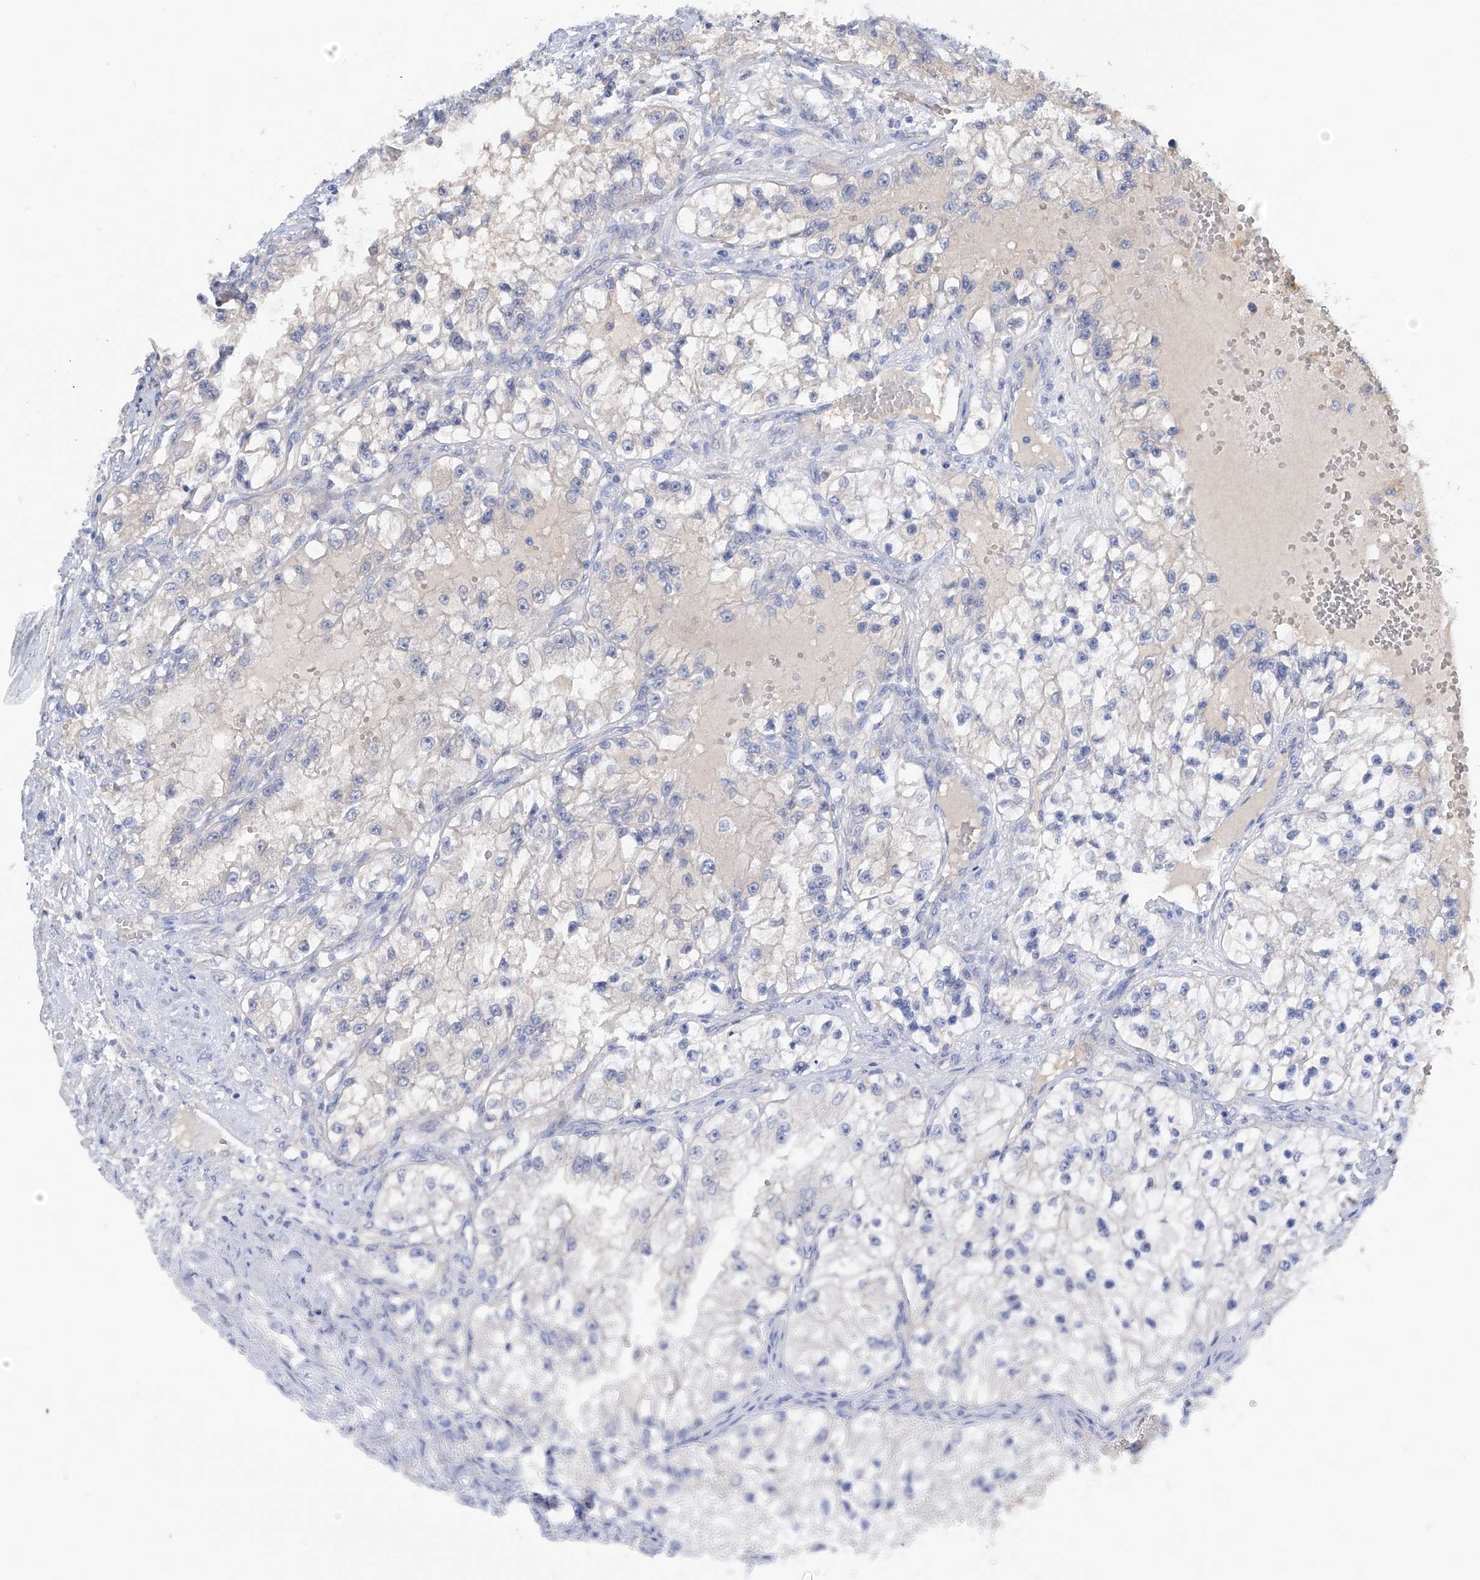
{"staining": {"intensity": "negative", "quantity": "none", "location": "none"}, "tissue": "renal cancer", "cell_type": "Tumor cells", "image_type": "cancer", "snomed": [{"axis": "morphology", "description": "Adenocarcinoma, NOS"}, {"axis": "topography", "description": "Kidney"}], "caption": "DAB immunohistochemical staining of human renal cancer reveals no significant positivity in tumor cells. The staining was performed using DAB to visualize the protein expression in brown, while the nuclei were stained in blue with hematoxylin (Magnification: 20x).", "gene": "PGM3", "patient": {"sex": "female", "age": 57}}